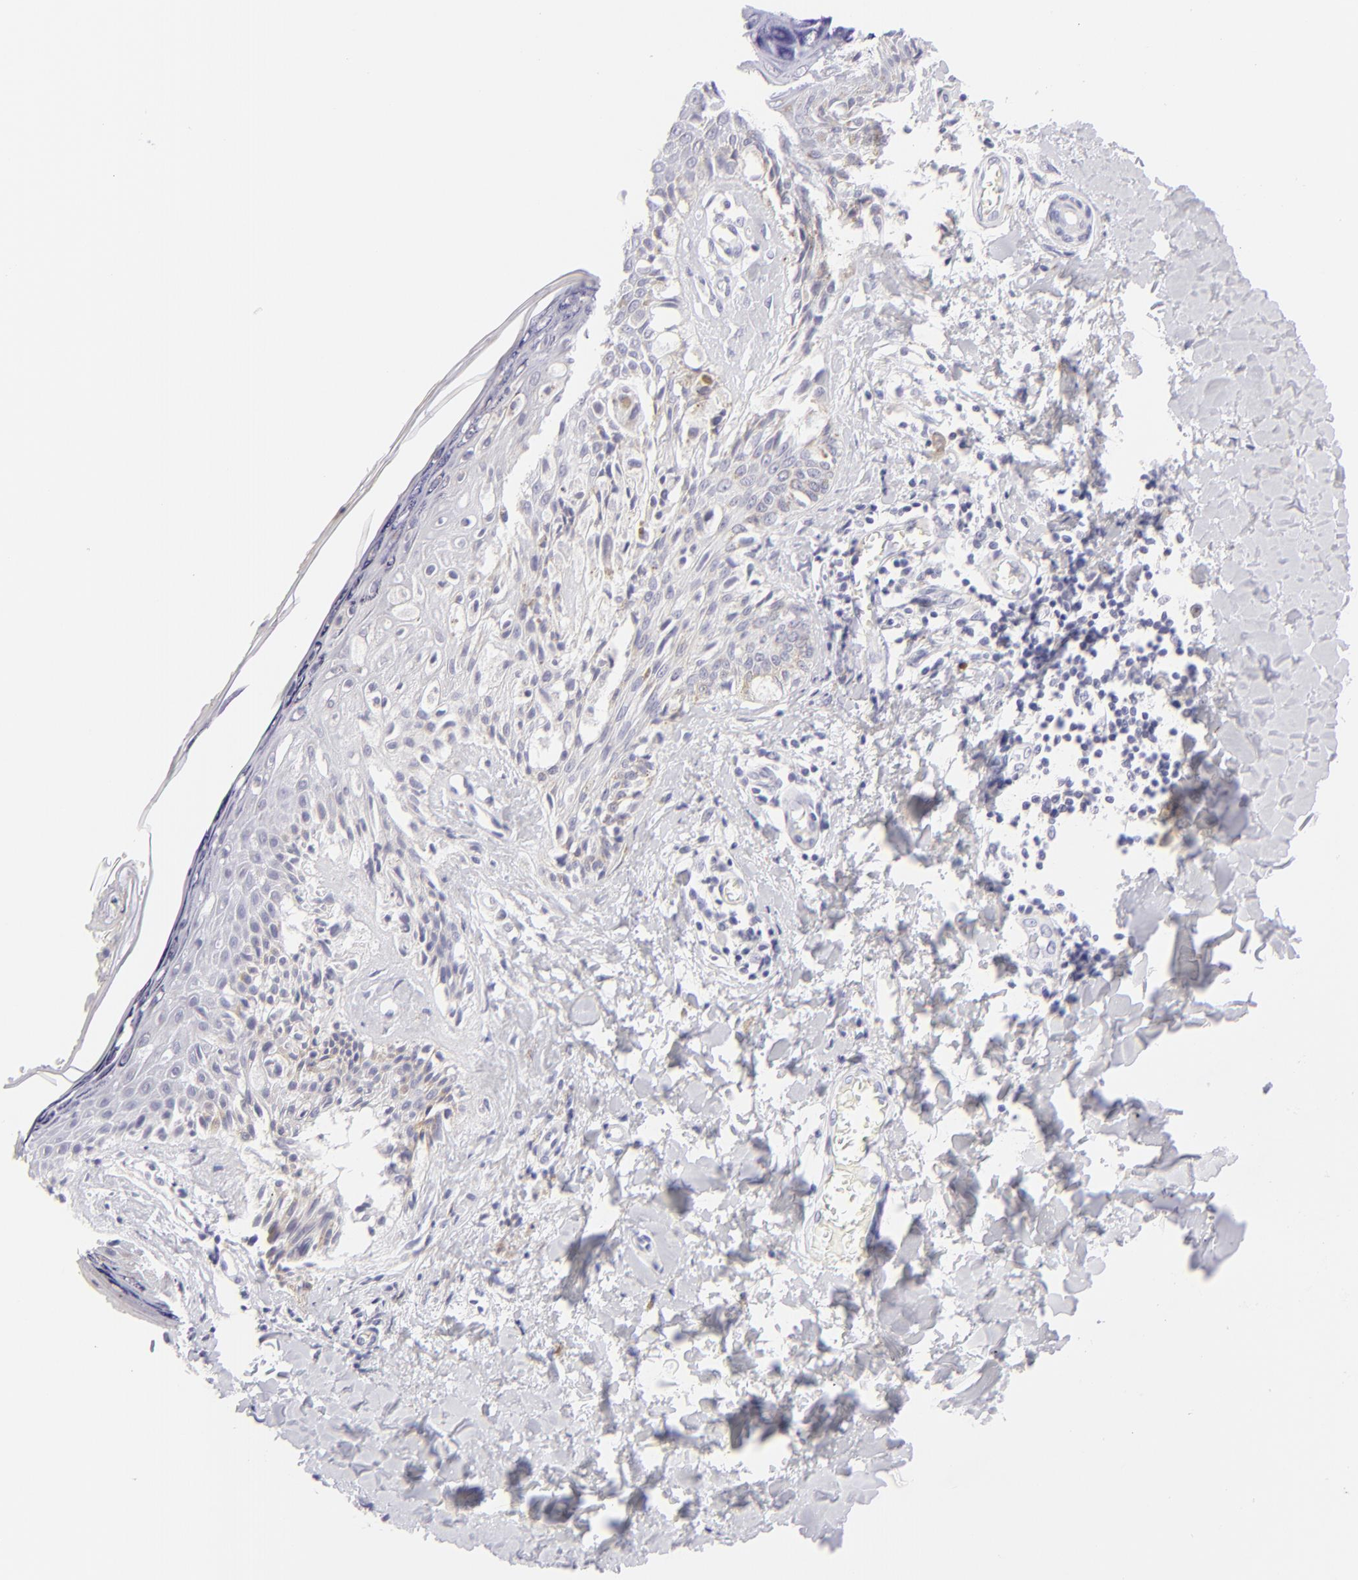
{"staining": {"intensity": "negative", "quantity": "none", "location": "none"}, "tissue": "melanoma", "cell_type": "Tumor cells", "image_type": "cancer", "snomed": [{"axis": "morphology", "description": "Malignant melanoma, NOS"}, {"axis": "topography", "description": "Skin"}], "caption": "The micrograph displays no significant positivity in tumor cells of melanoma.", "gene": "FCER2", "patient": {"sex": "female", "age": 82}}